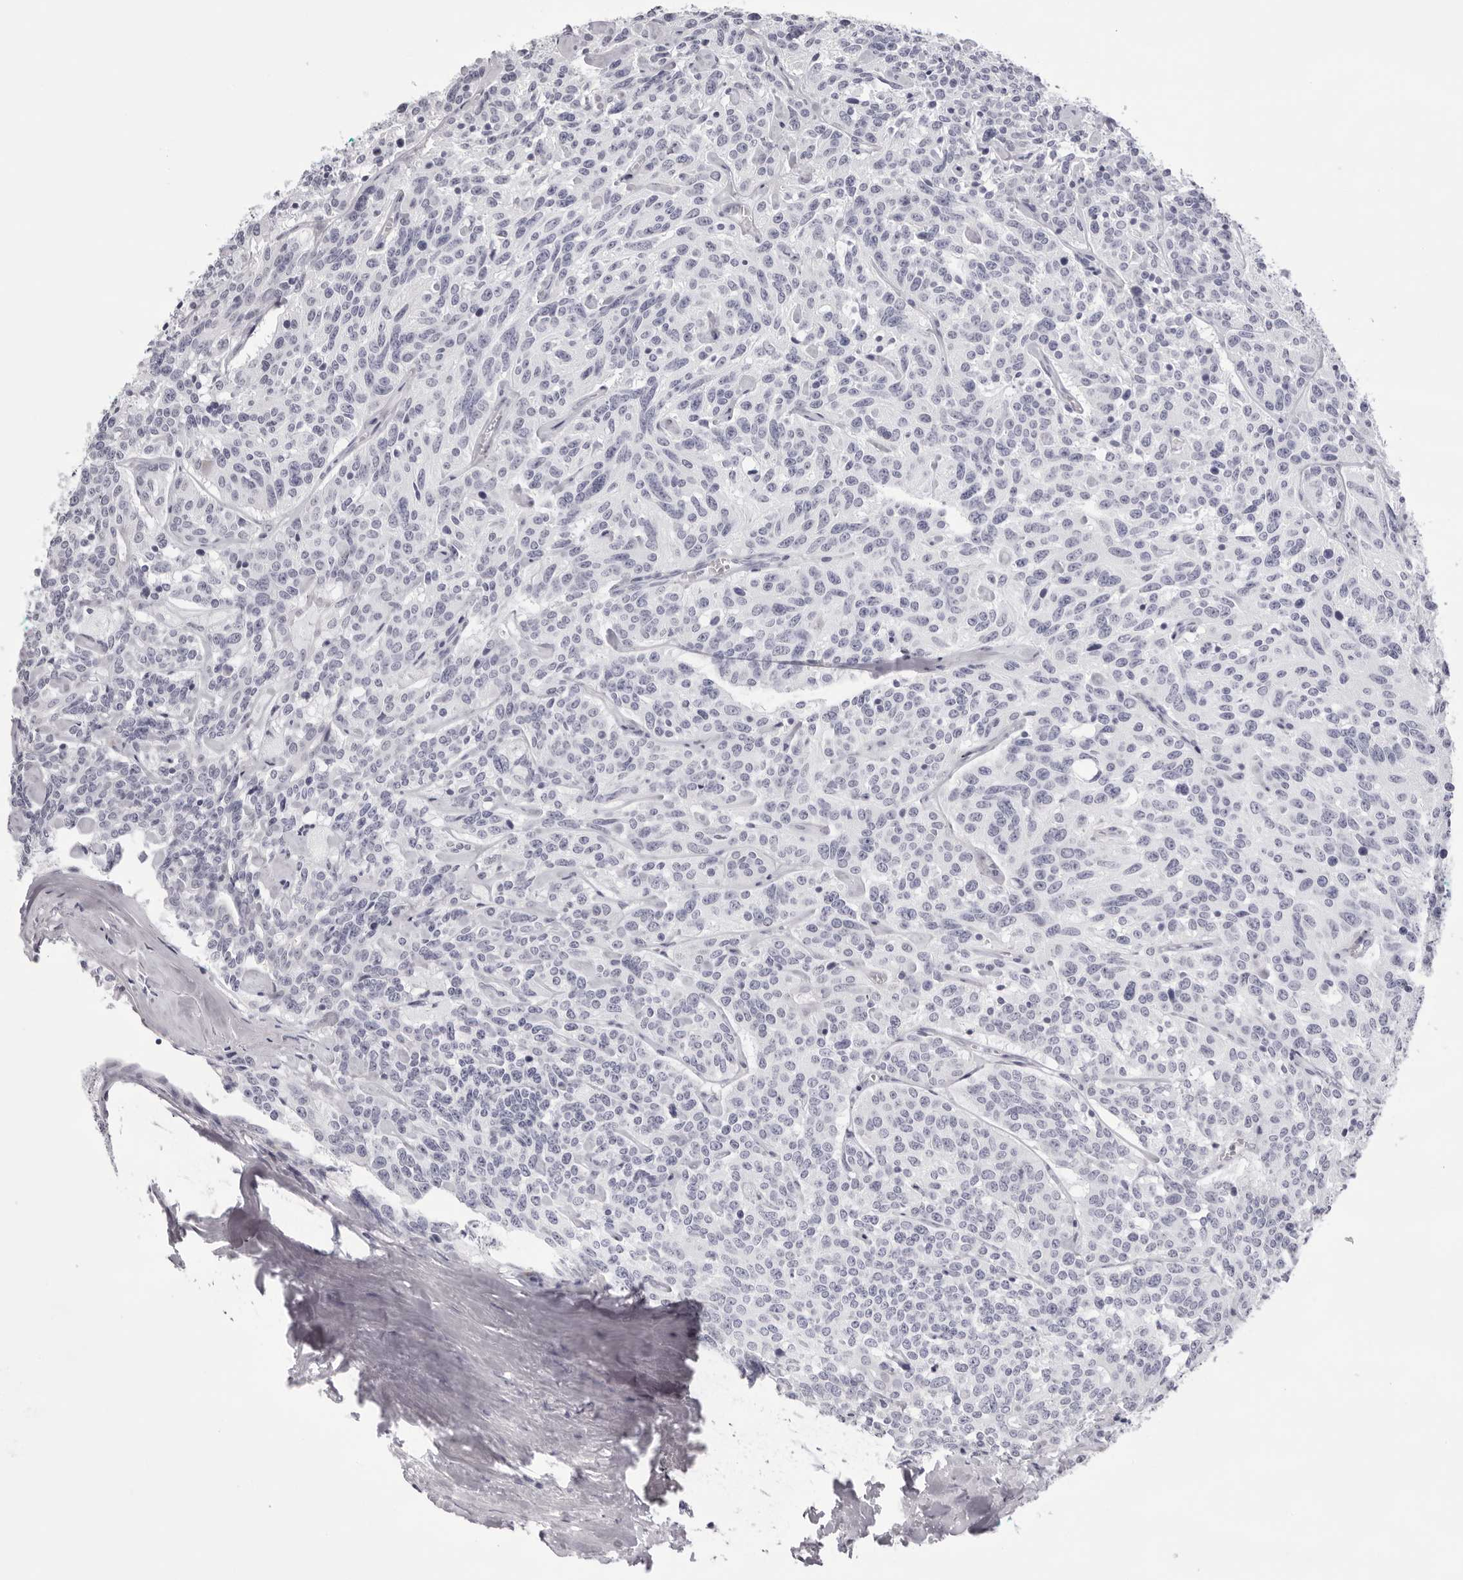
{"staining": {"intensity": "negative", "quantity": "none", "location": "none"}, "tissue": "carcinoid", "cell_type": "Tumor cells", "image_type": "cancer", "snomed": [{"axis": "morphology", "description": "Carcinoid, malignant, NOS"}, {"axis": "topography", "description": "Lung"}], "caption": "Histopathology image shows no protein staining in tumor cells of carcinoid tissue.", "gene": "SMIM2", "patient": {"sex": "female", "age": 46}}